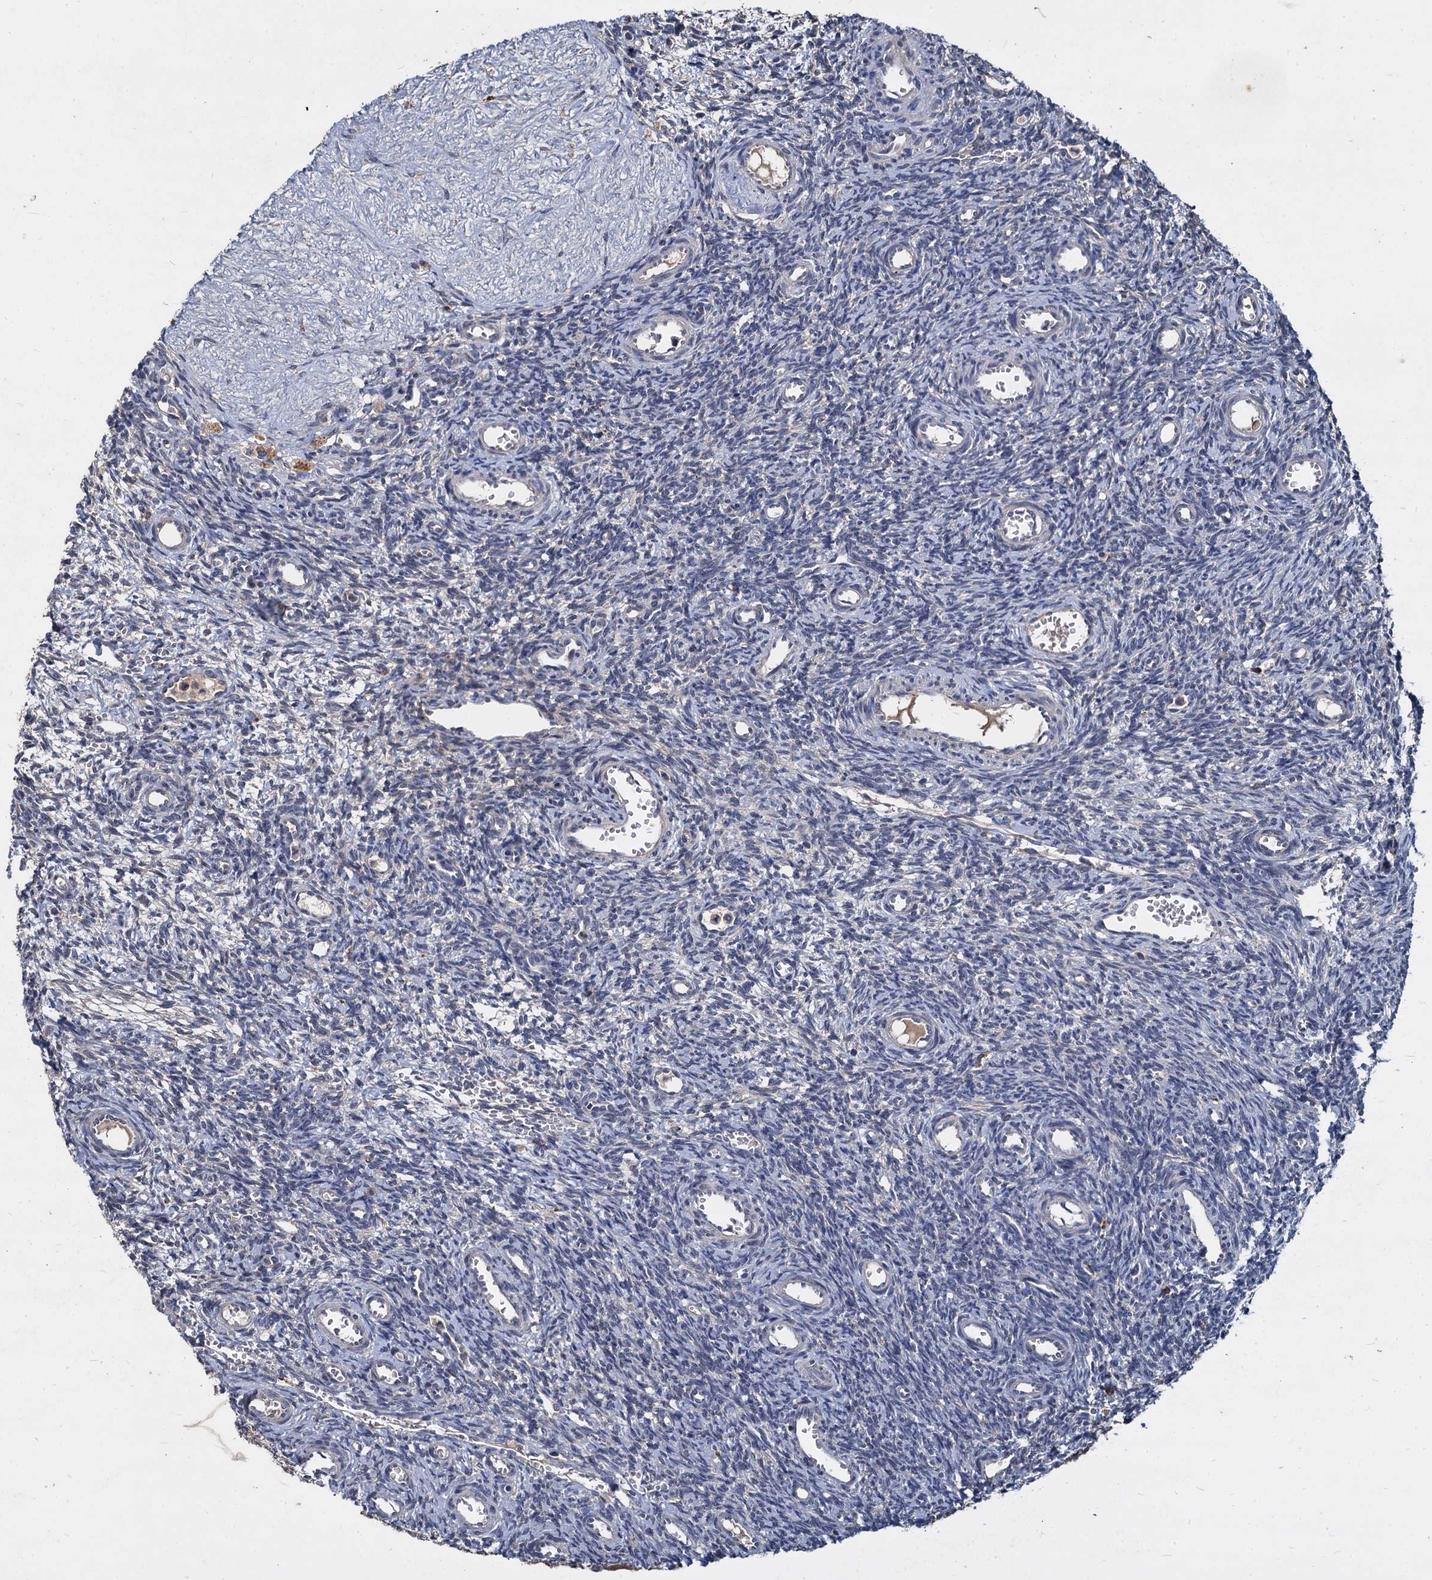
{"staining": {"intensity": "negative", "quantity": "none", "location": "none"}, "tissue": "ovary", "cell_type": "Ovarian stroma cells", "image_type": "normal", "snomed": [{"axis": "morphology", "description": "Normal tissue, NOS"}, {"axis": "topography", "description": "Ovary"}], "caption": "The micrograph shows no staining of ovarian stroma cells in benign ovary. (DAB IHC visualized using brightfield microscopy, high magnification).", "gene": "CCDC184", "patient": {"sex": "female", "age": 39}}